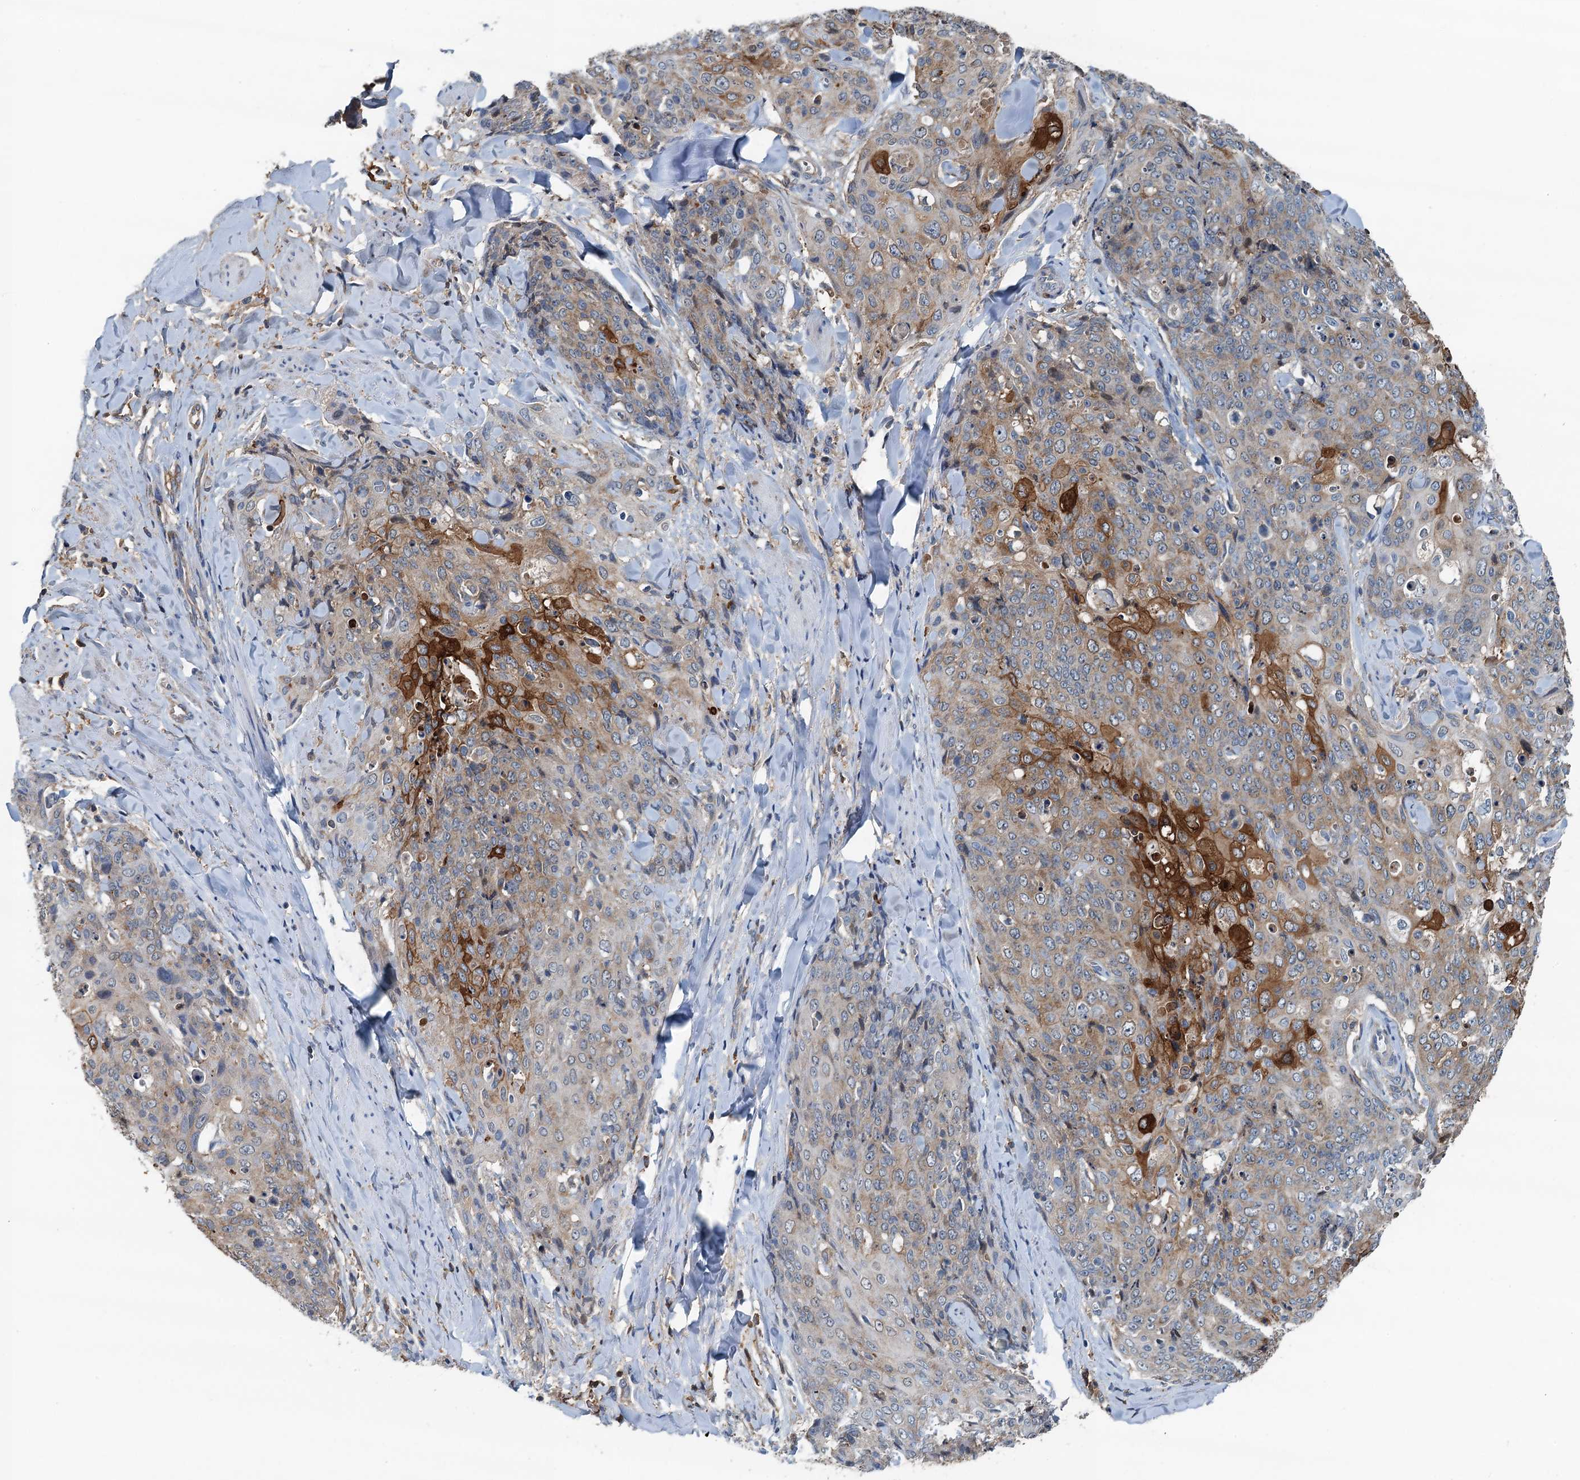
{"staining": {"intensity": "strong", "quantity": "<25%", "location": "cytoplasmic/membranous"}, "tissue": "skin cancer", "cell_type": "Tumor cells", "image_type": "cancer", "snomed": [{"axis": "morphology", "description": "Squamous cell carcinoma, NOS"}, {"axis": "topography", "description": "Skin"}, {"axis": "topography", "description": "Vulva"}], "caption": "An immunohistochemistry image of tumor tissue is shown. Protein staining in brown highlights strong cytoplasmic/membranous positivity in skin cancer within tumor cells.", "gene": "LSM14B", "patient": {"sex": "female", "age": 85}}